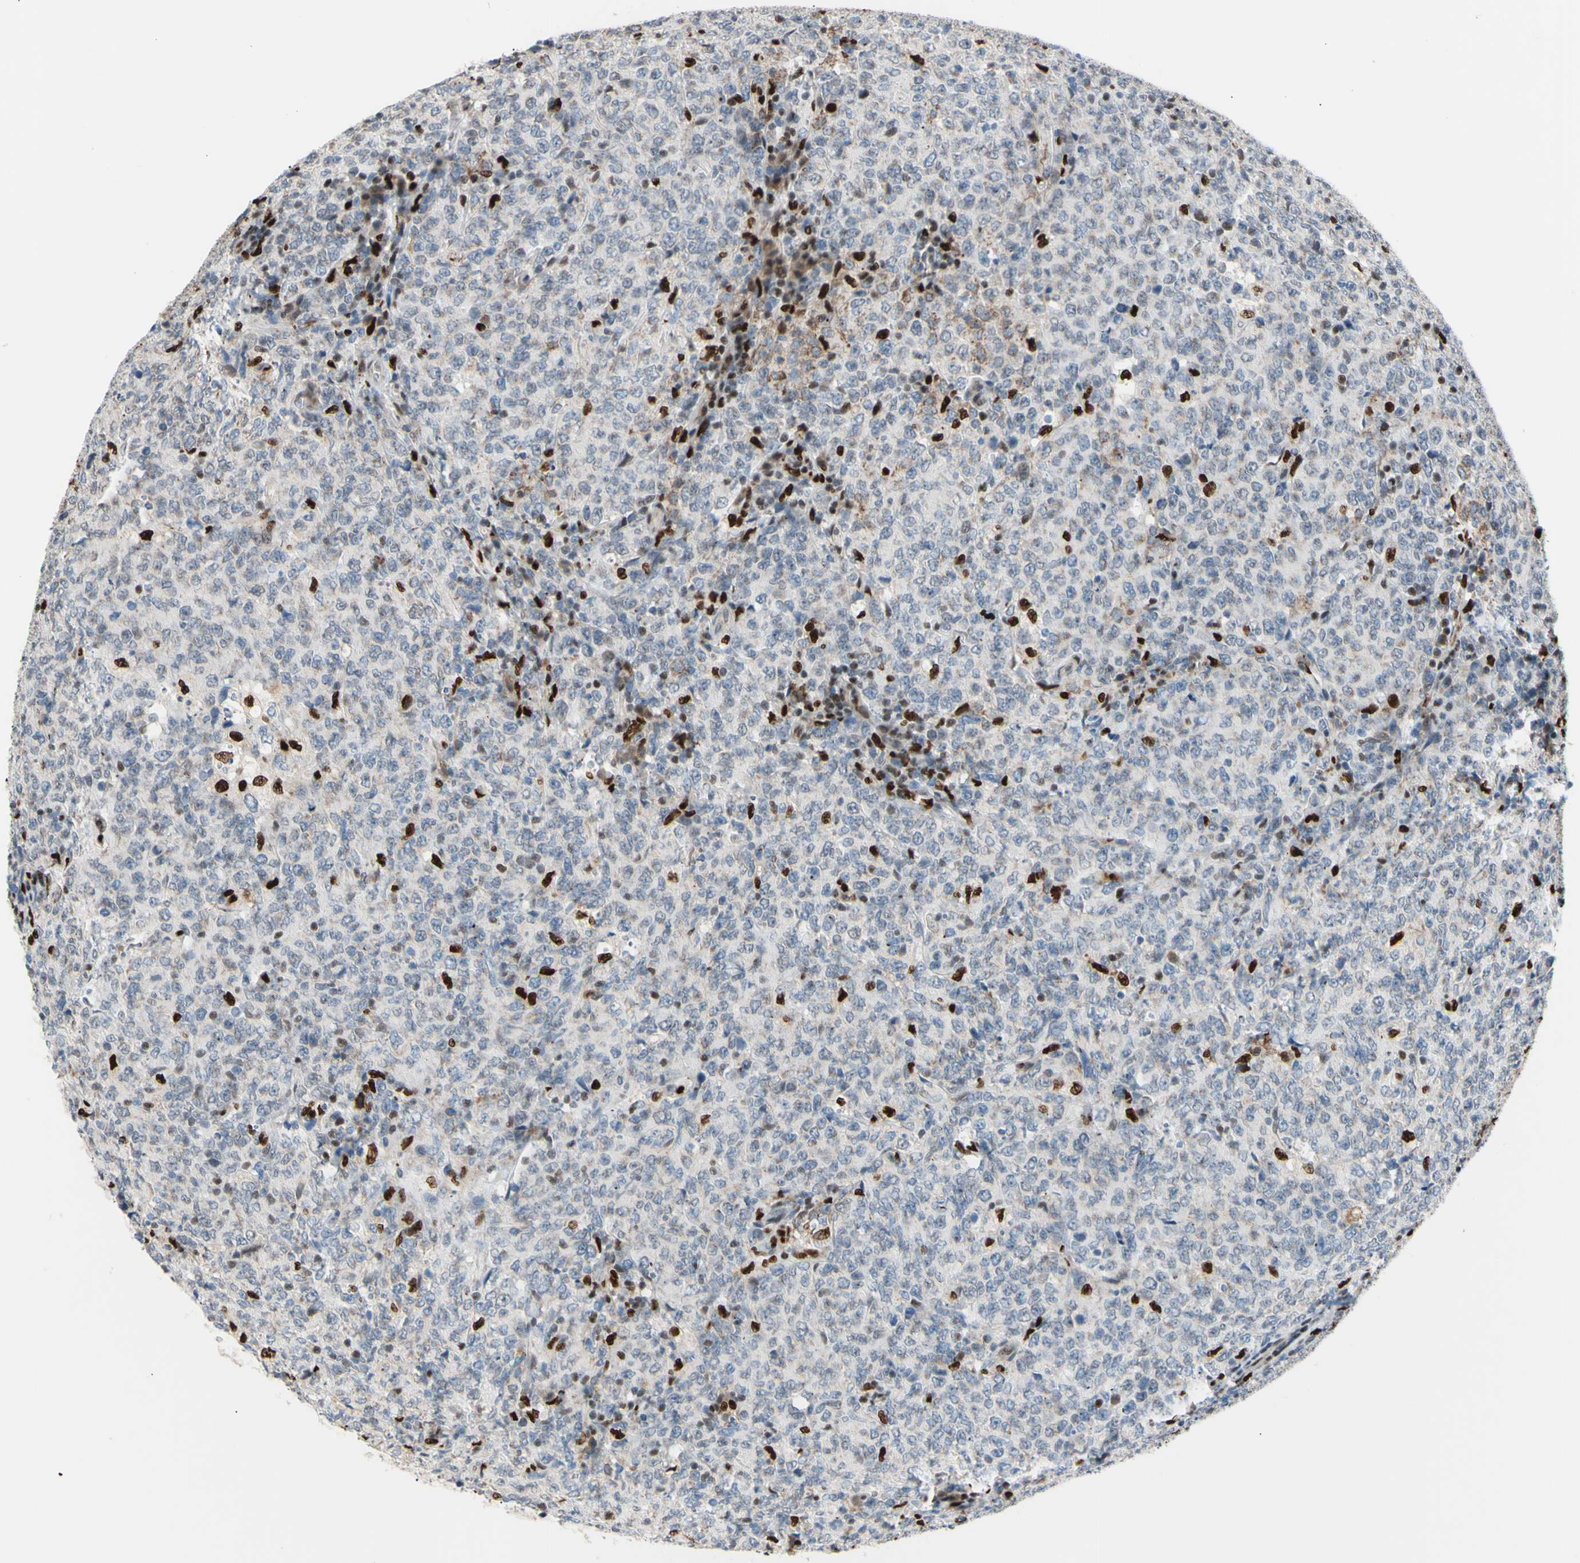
{"staining": {"intensity": "strong", "quantity": "<25%", "location": "nuclear"}, "tissue": "lymphoma", "cell_type": "Tumor cells", "image_type": "cancer", "snomed": [{"axis": "morphology", "description": "Malignant lymphoma, non-Hodgkin's type, High grade"}, {"axis": "topography", "description": "Tonsil"}], "caption": "Tumor cells exhibit medium levels of strong nuclear expression in about <25% of cells in lymphoma. The staining is performed using DAB (3,3'-diaminobenzidine) brown chromogen to label protein expression. The nuclei are counter-stained blue using hematoxylin.", "gene": "EED", "patient": {"sex": "female", "age": 36}}